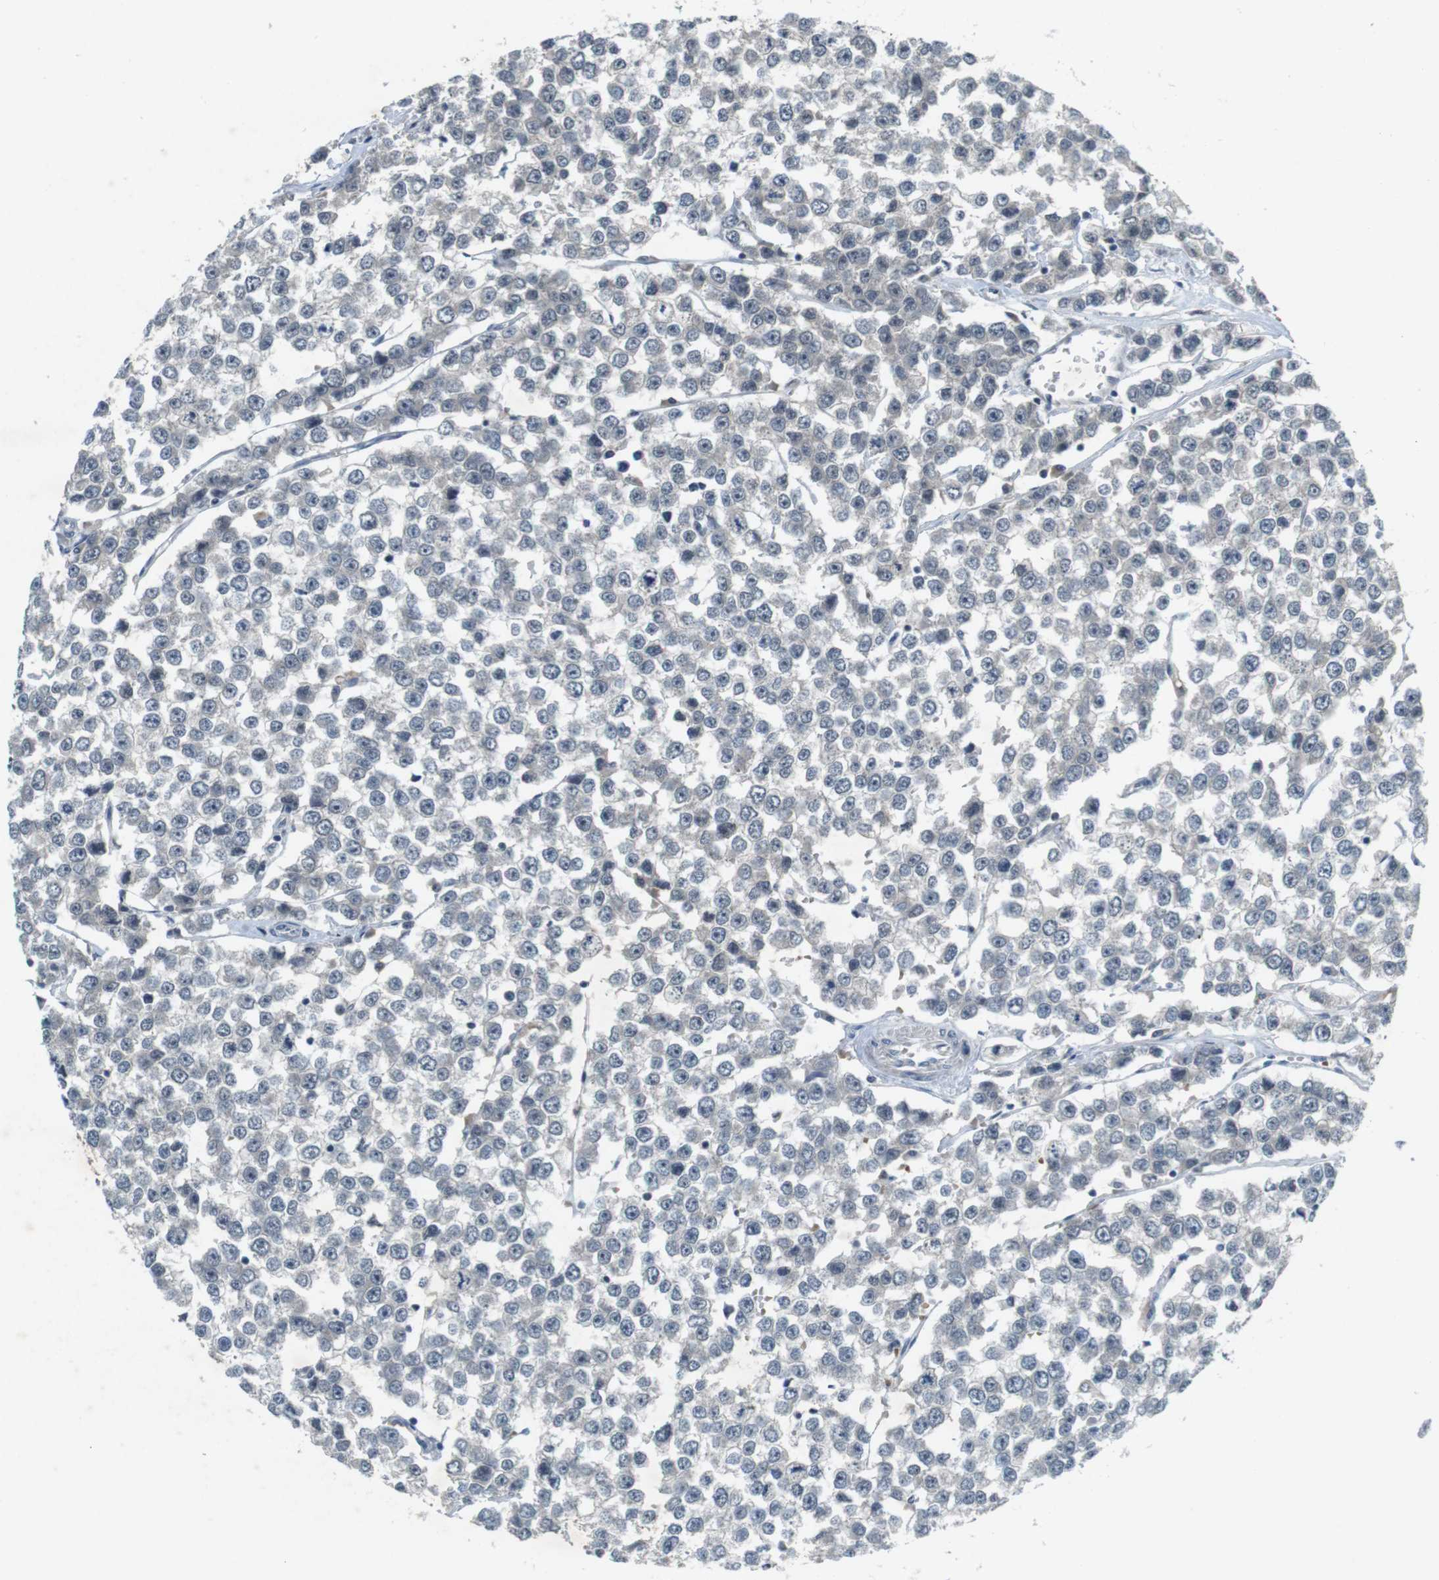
{"staining": {"intensity": "moderate", "quantity": "<25%", "location": "cytoplasmic/membranous,nuclear"}, "tissue": "testis cancer", "cell_type": "Tumor cells", "image_type": "cancer", "snomed": [{"axis": "morphology", "description": "Seminoma, NOS"}, {"axis": "morphology", "description": "Carcinoma, Embryonal, NOS"}, {"axis": "topography", "description": "Testis"}], "caption": "Testis embryonal carcinoma tissue reveals moderate cytoplasmic/membranous and nuclear positivity in approximately <25% of tumor cells, visualized by immunohistochemistry.", "gene": "MAPKAPK5", "patient": {"sex": "male", "age": 52}}